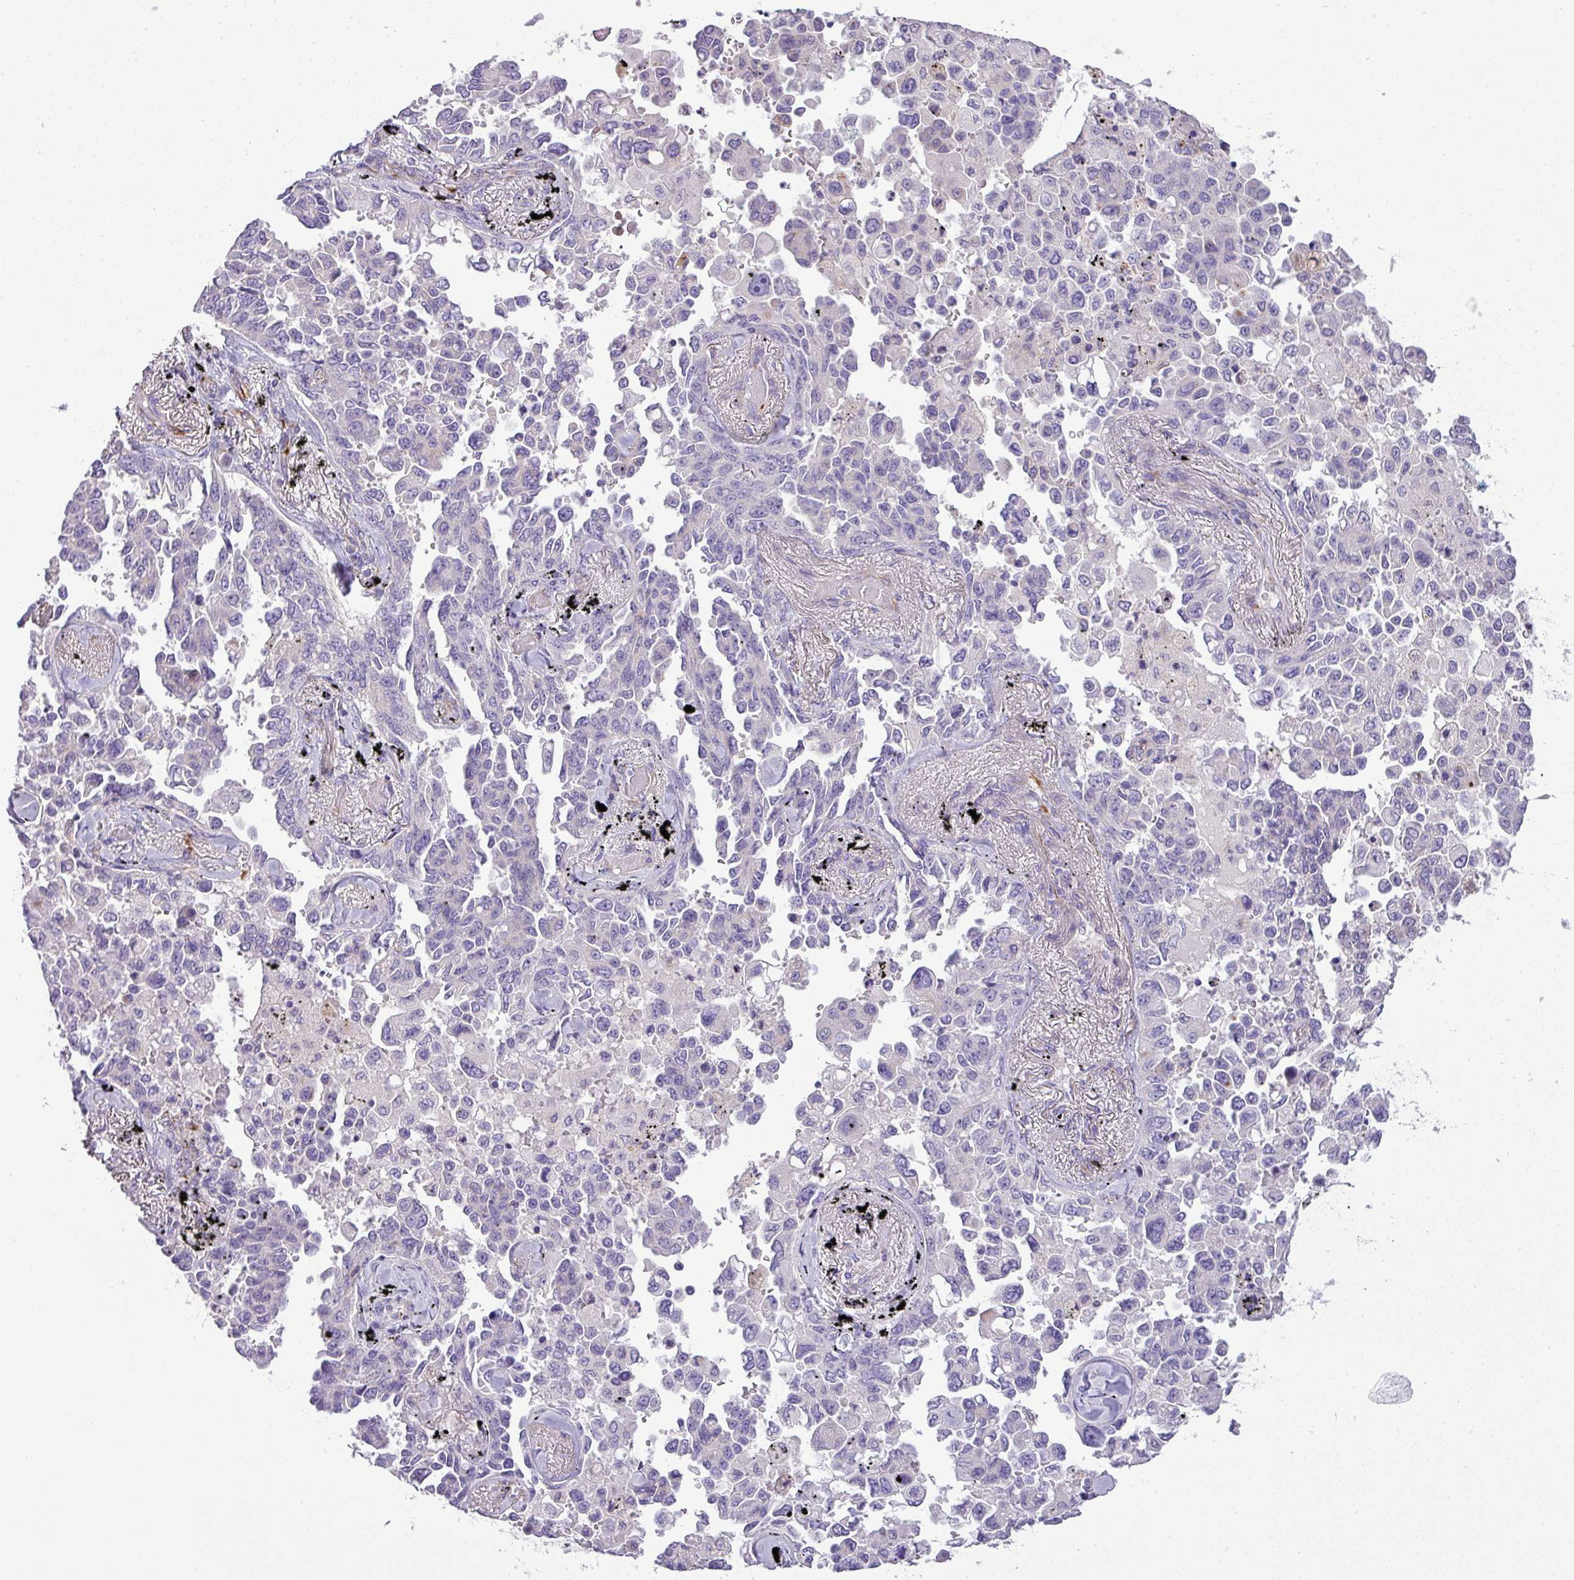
{"staining": {"intensity": "negative", "quantity": "none", "location": "none"}, "tissue": "lung cancer", "cell_type": "Tumor cells", "image_type": "cancer", "snomed": [{"axis": "morphology", "description": "Adenocarcinoma, NOS"}, {"axis": "topography", "description": "Lung"}], "caption": "Immunohistochemical staining of adenocarcinoma (lung) shows no significant positivity in tumor cells.", "gene": "ENSG00000273748", "patient": {"sex": "female", "age": 67}}